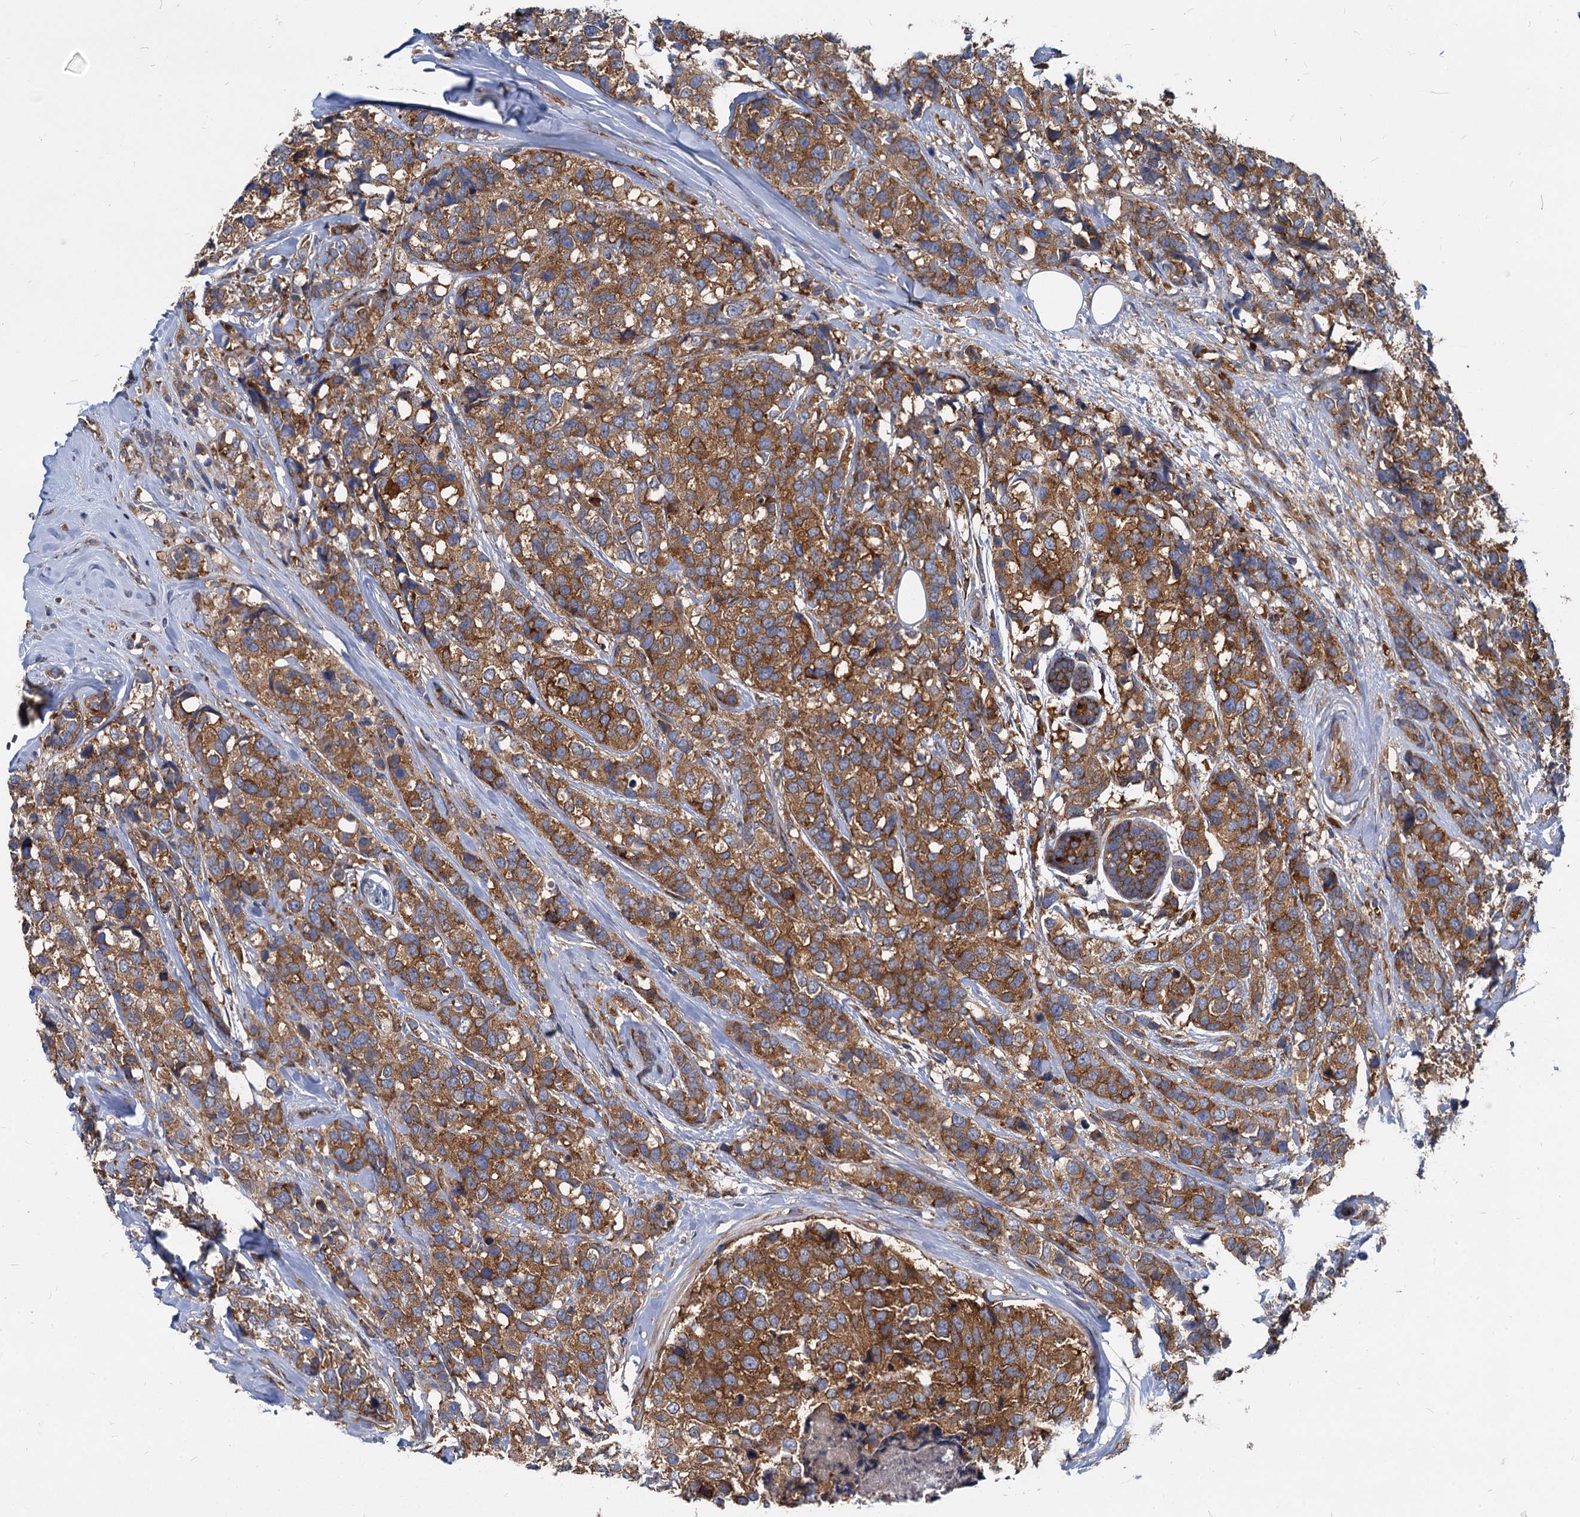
{"staining": {"intensity": "moderate", "quantity": ">75%", "location": "cytoplasmic/membranous"}, "tissue": "breast cancer", "cell_type": "Tumor cells", "image_type": "cancer", "snomed": [{"axis": "morphology", "description": "Lobular carcinoma"}, {"axis": "topography", "description": "Breast"}], "caption": "High-magnification brightfield microscopy of breast cancer stained with DAB (brown) and counterstained with hematoxylin (blue). tumor cells exhibit moderate cytoplasmic/membranous positivity is present in about>75% of cells. The staining was performed using DAB (3,3'-diaminobenzidine) to visualize the protein expression in brown, while the nuclei were stained in blue with hematoxylin (Magnification: 20x).", "gene": "EIF2B2", "patient": {"sex": "female", "age": 59}}